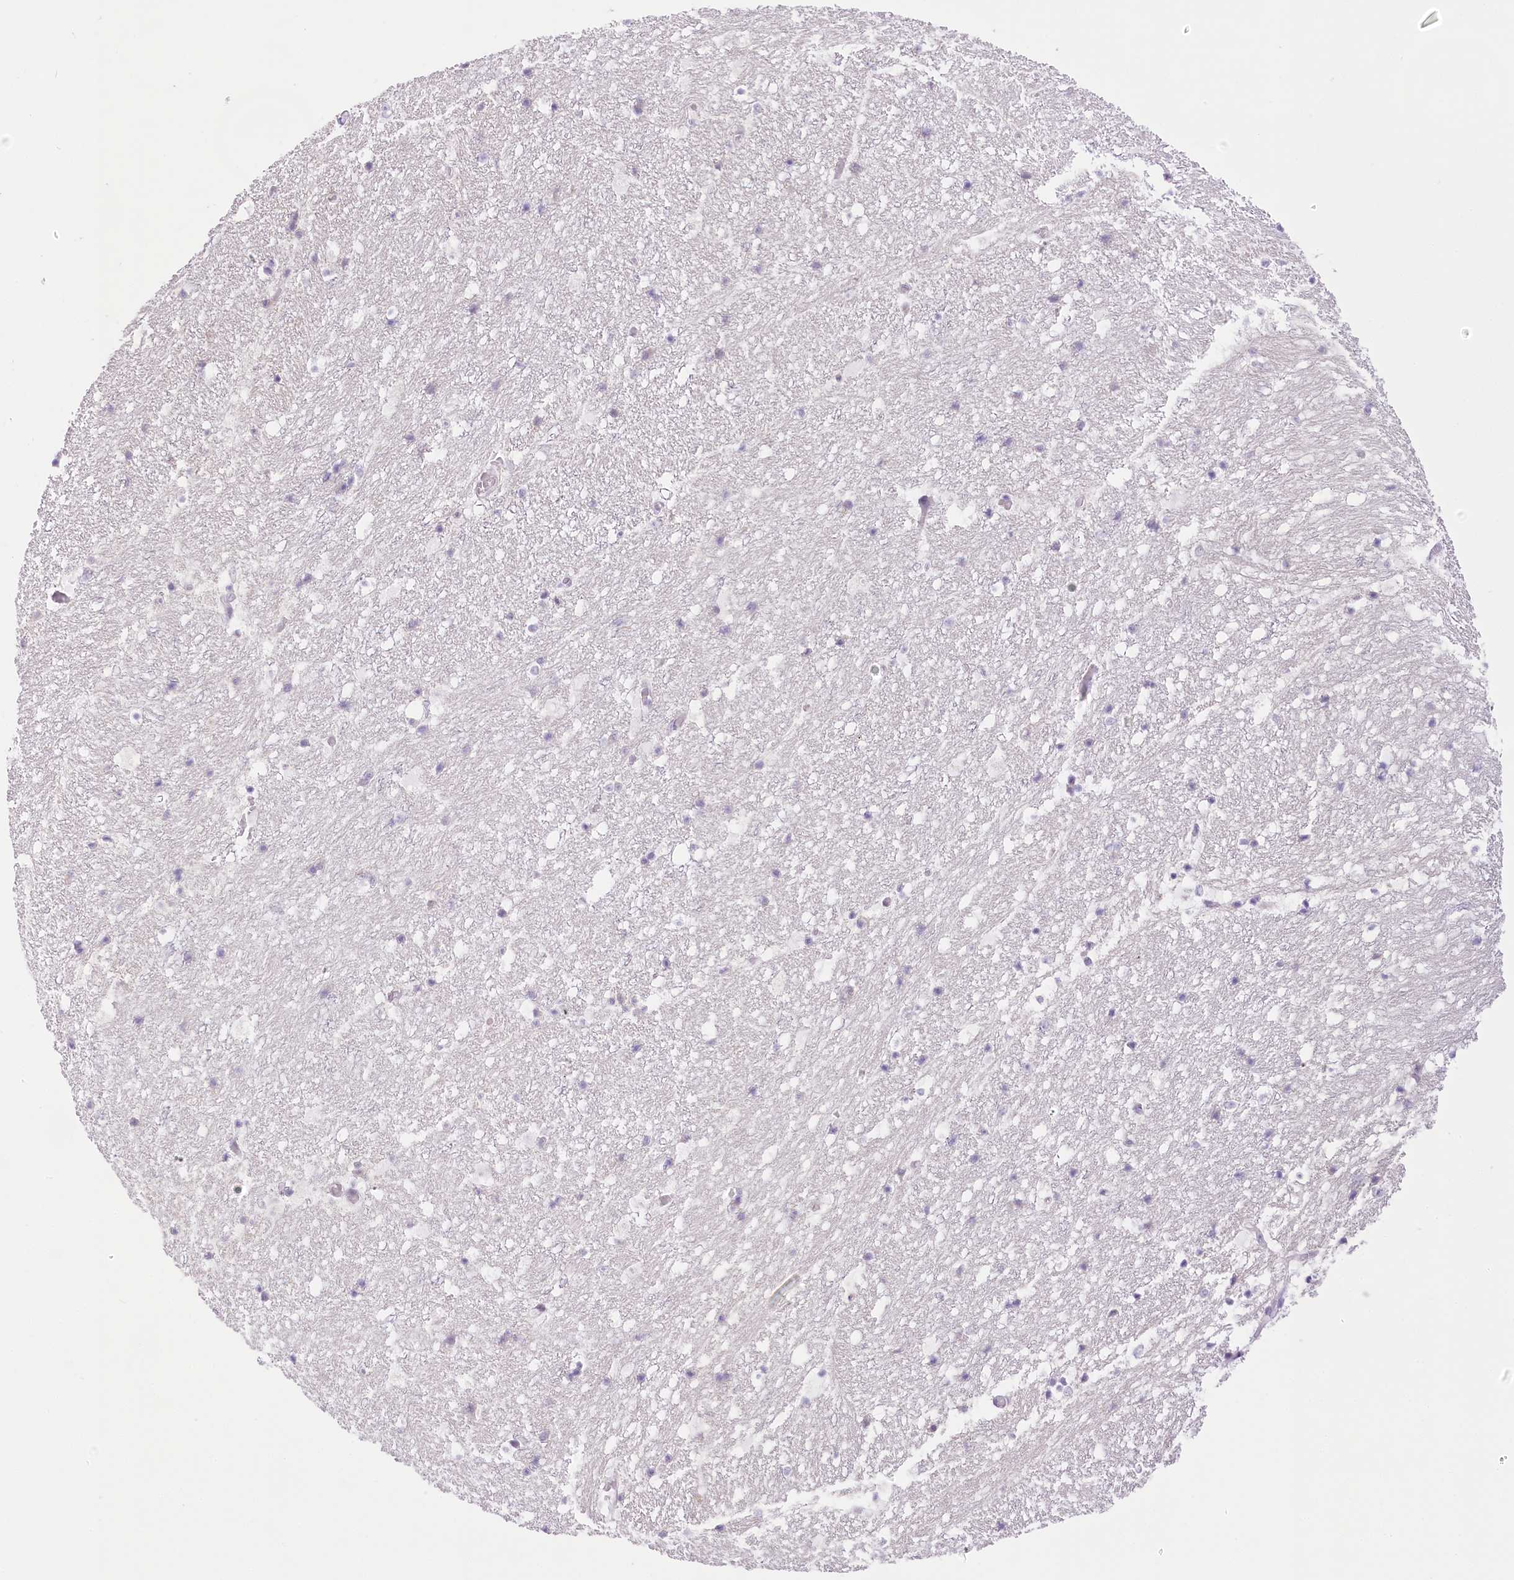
{"staining": {"intensity": "negative", "quantity": "none", "location": "none"}, "tissue": "hippocampus", "cell_type": "Glial cells", "image_type": "normal", "snomed": [{"axis": "morphology", "description": "Normal tissue, NOS"}, {"axis": "topography", "description": "Hippocampus"}], "caption": "Glial cells are negative for brown protein staining in benign hippocampus. The staining was performed using DAB (3,3'-diaminobenzidine) to visualize the protein expression in brown, while the nuclei were stained in blue with hematoxylin (Magnification: 20x).", "gene": "CCDC30", "patient": {"sex": "female", "age": 52}}